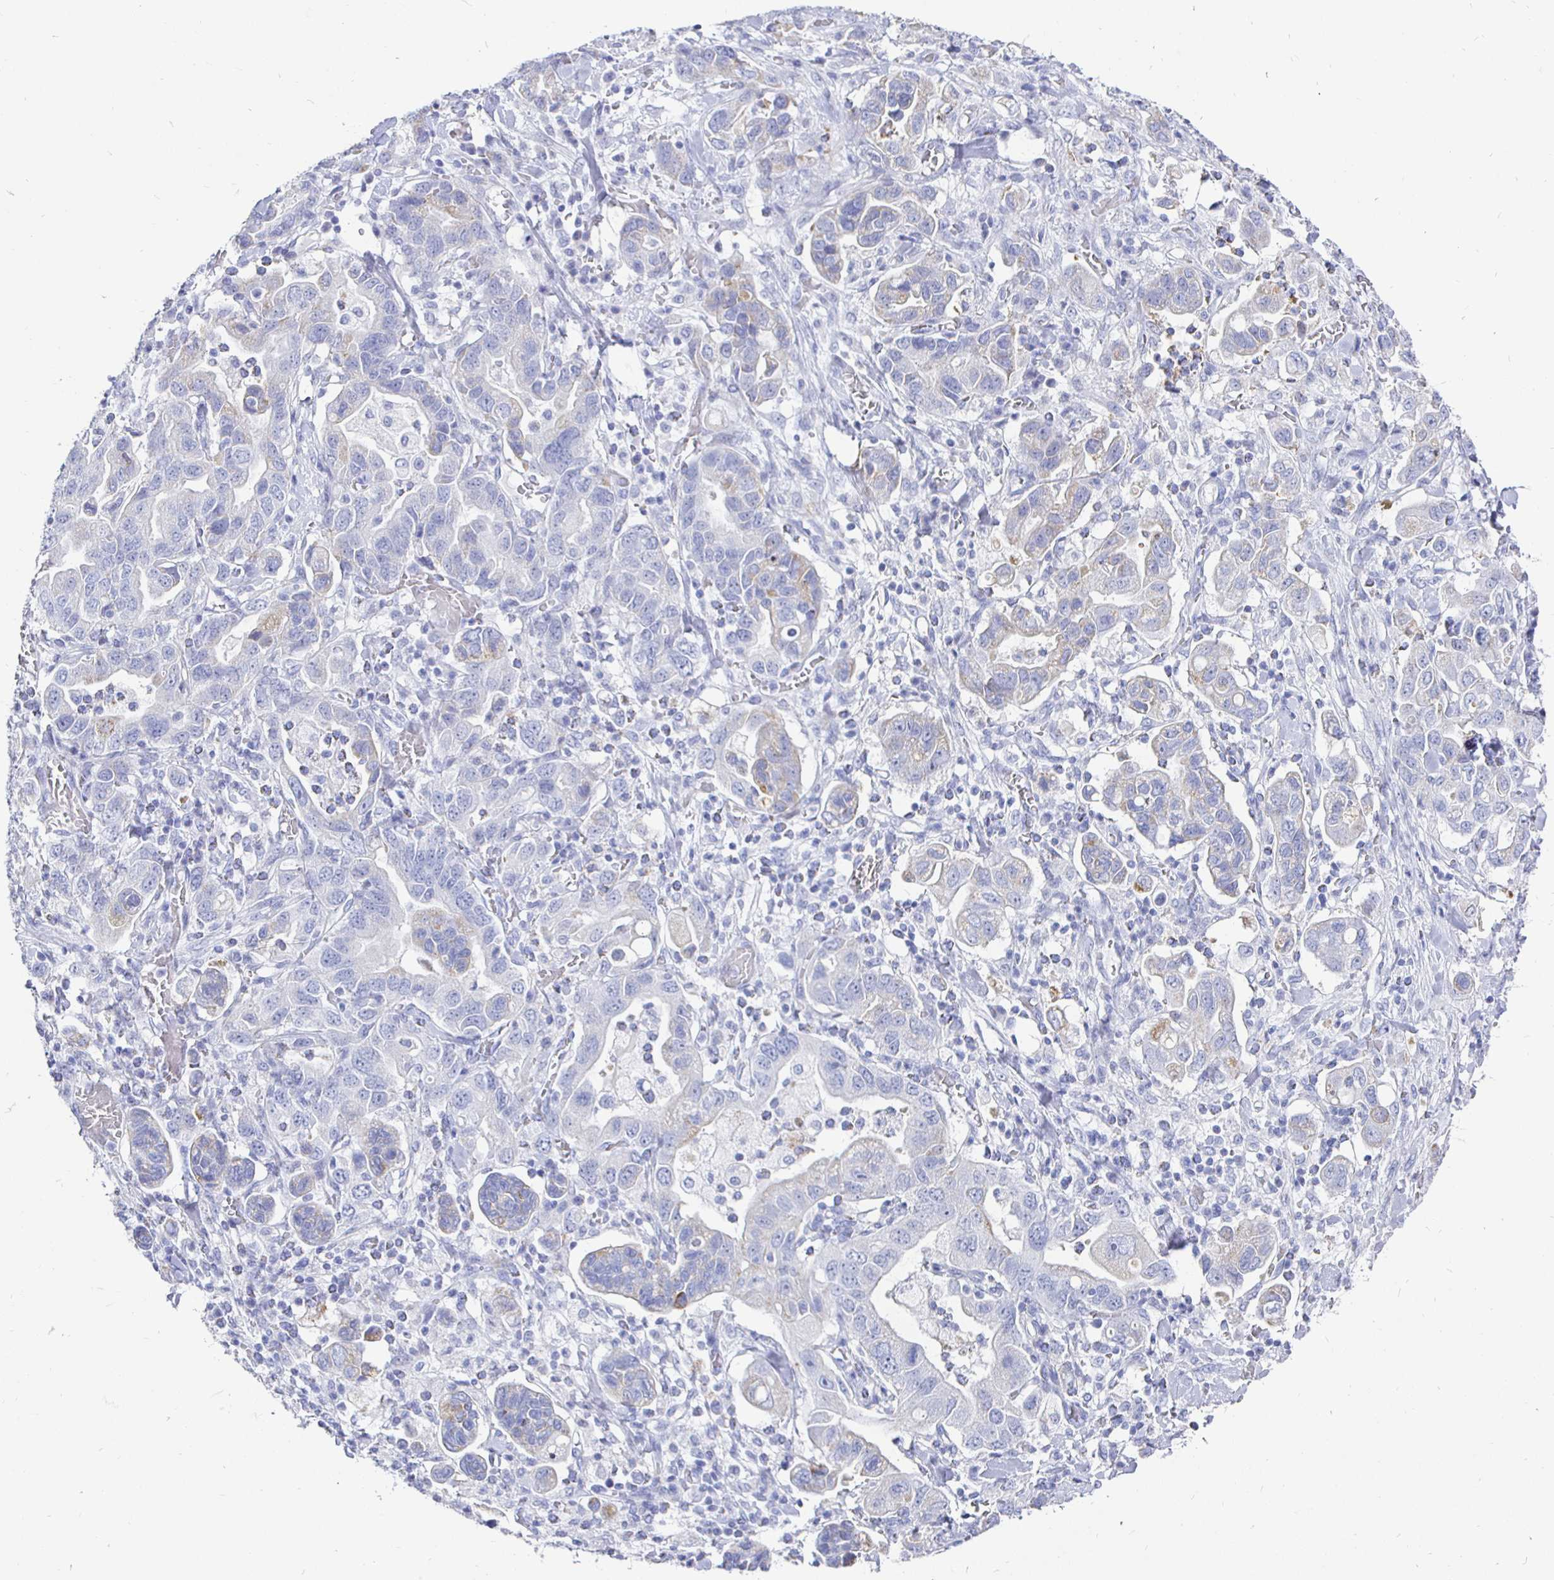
{"staining": {"intensity": "negative", "quantity": "none", "location": "none"}, "tissue": "stomach cancer", "cell_type": "Tumor cells", "image_type": "cancer", "snomed": [{"axis": "morphology", "description": "Adenocarcinoma, NOS"}, {"axis": "topography", "description": "Stomach, upper"}, {"axis": "topography", "description": "Stomach"}], "caption": "Tumor cells are negative for protein expression in human stomach cancer.", "gene": "CR2", "patient": {"sex": "male", "age": 62}}